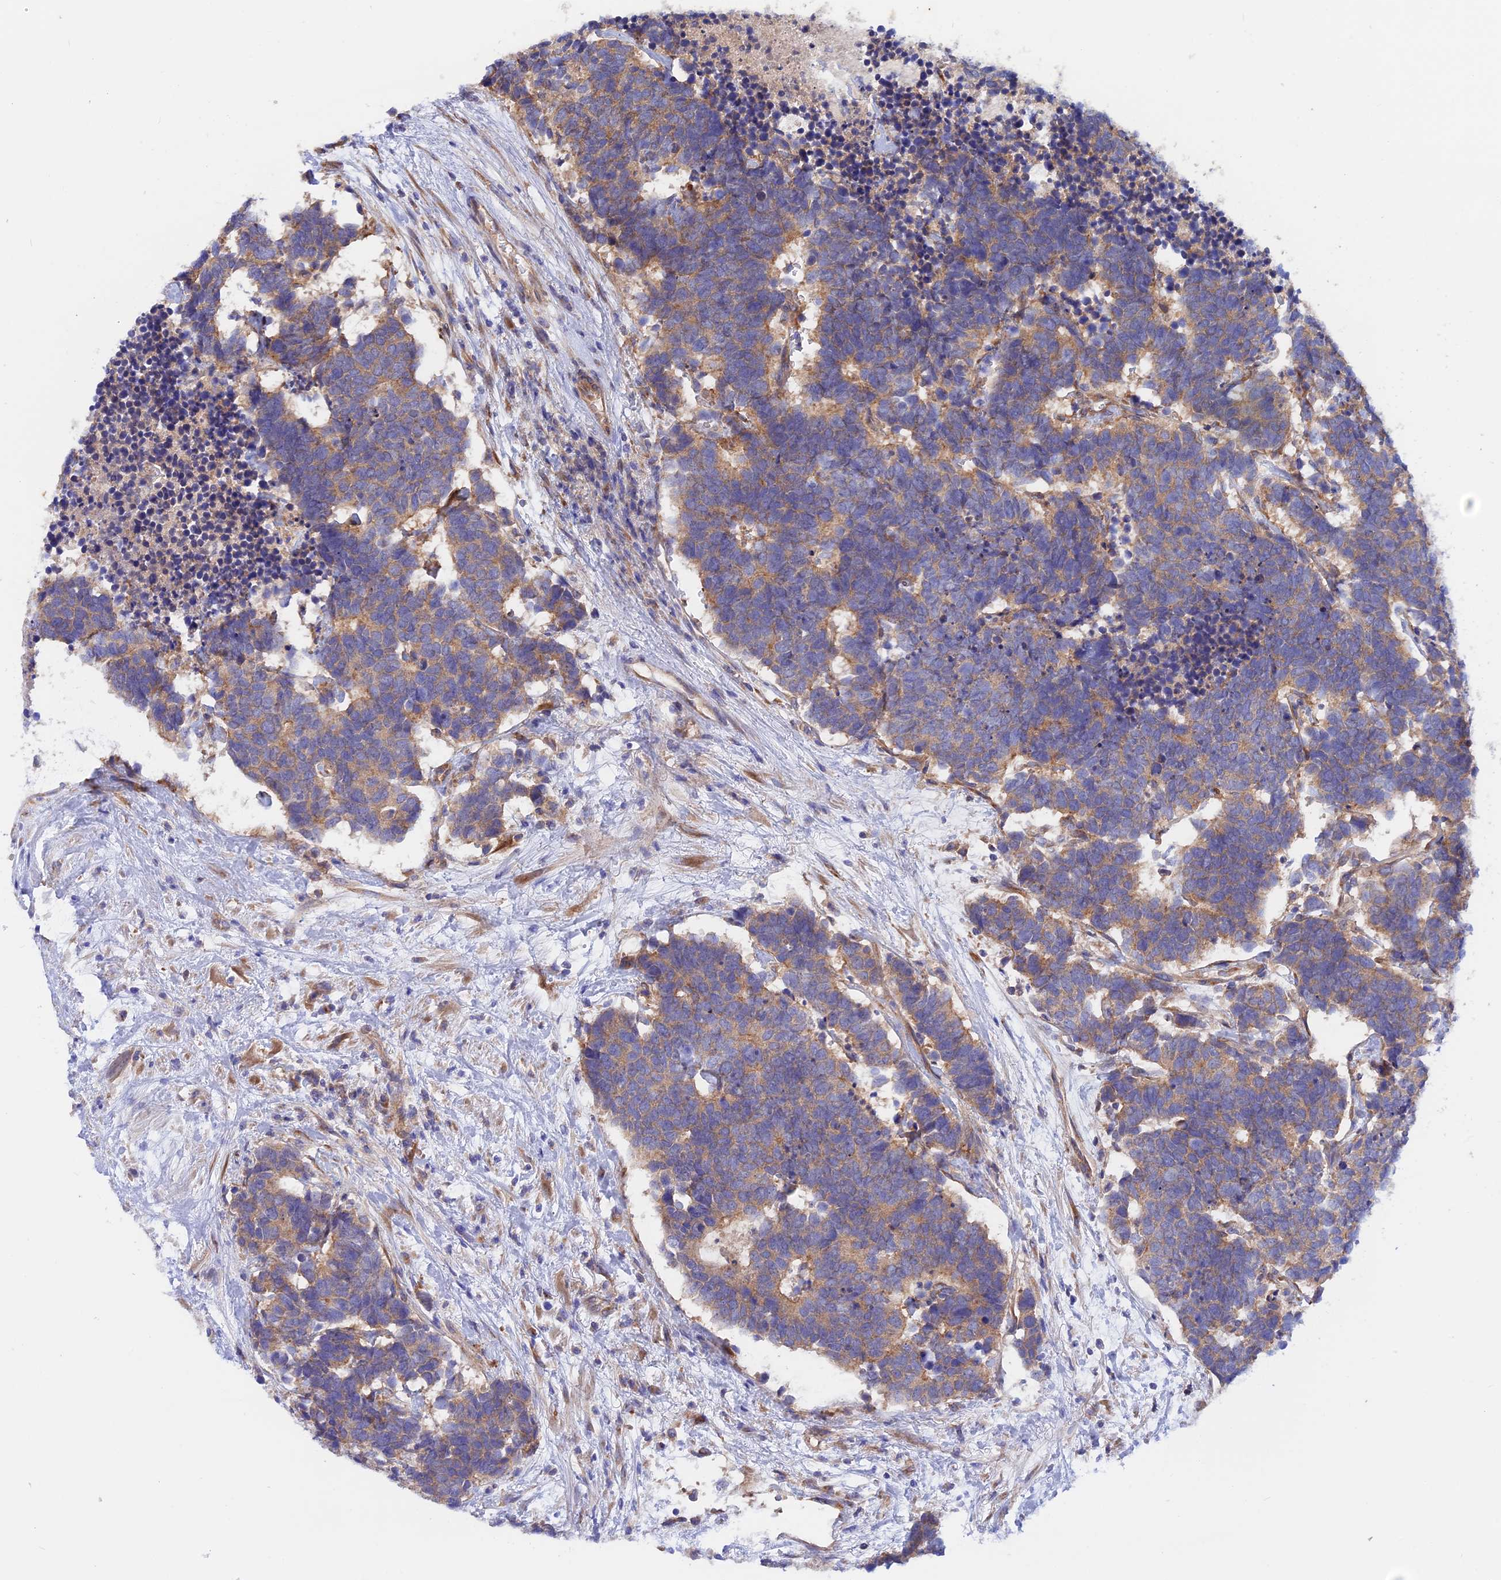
{"staining": {"intensity": "moderate", "quantity": ">75%", "location": "cytoplasmic/membranous"}, "tissue": "carcinoid", "cell_type": "Tumor cells", "image_type": "cancer", "snomed": [{"axis": "morphology", "description": "Carcinoma, NOS"}, {"axis": "morphology", "description": "Carcinoid, malignant, NOS"}, {"axis": "topography", "description": "Urinary bladder"}], "caption": "DAB immunohistochemical staining of carcinoid exhibits moderate cytoplasmic/membranous protein expression in approximately >75% of tumor cells.", "gene": "HYCC1", "patient": {"sex": "male", "age": 57}}